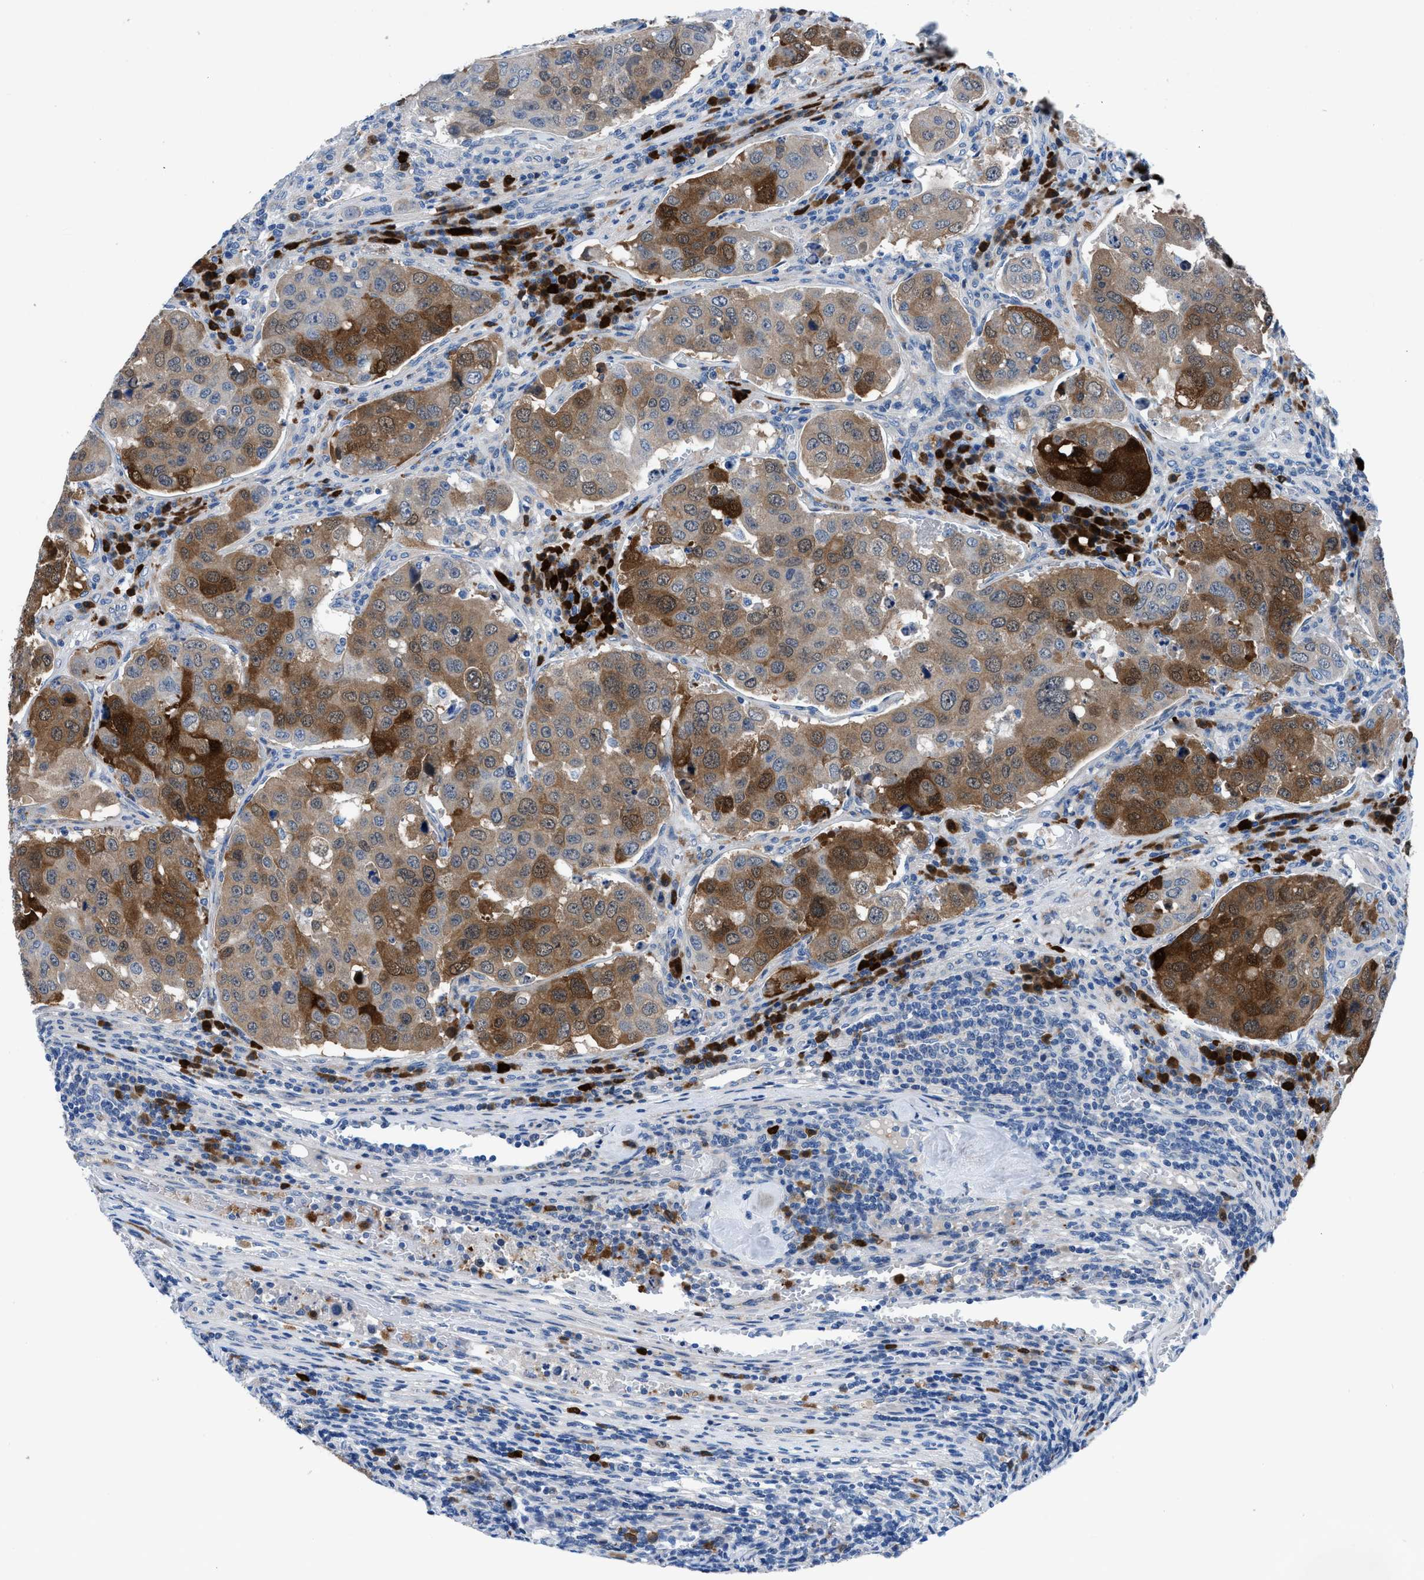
{"staining": {"intensity": "strong", "quantity": "<25%", "location": "cytoplasmic/membranous,nuclear"}, "tissue": "urothelial cancer", "cell_type": "Tumor cells", "image_type": "cancer", "snomed": [{"axis": "morphology", "description": "Urothelial carcinoma, High grade"}, {"axis": "topography", "description": "Lymph node"}, {"axis": "topography", "description": "Urinary bladder"}], "caption": "High-grade urothelial carcinoma stained for a protein displays strong cytoplasmic/membranous and nuclear positivity in tumor cells. (brown staining indicates protein expression, while blue staining denotes nuclei).", "gene": "UAP1", "patient": {"sex": "male", "age": 51}}